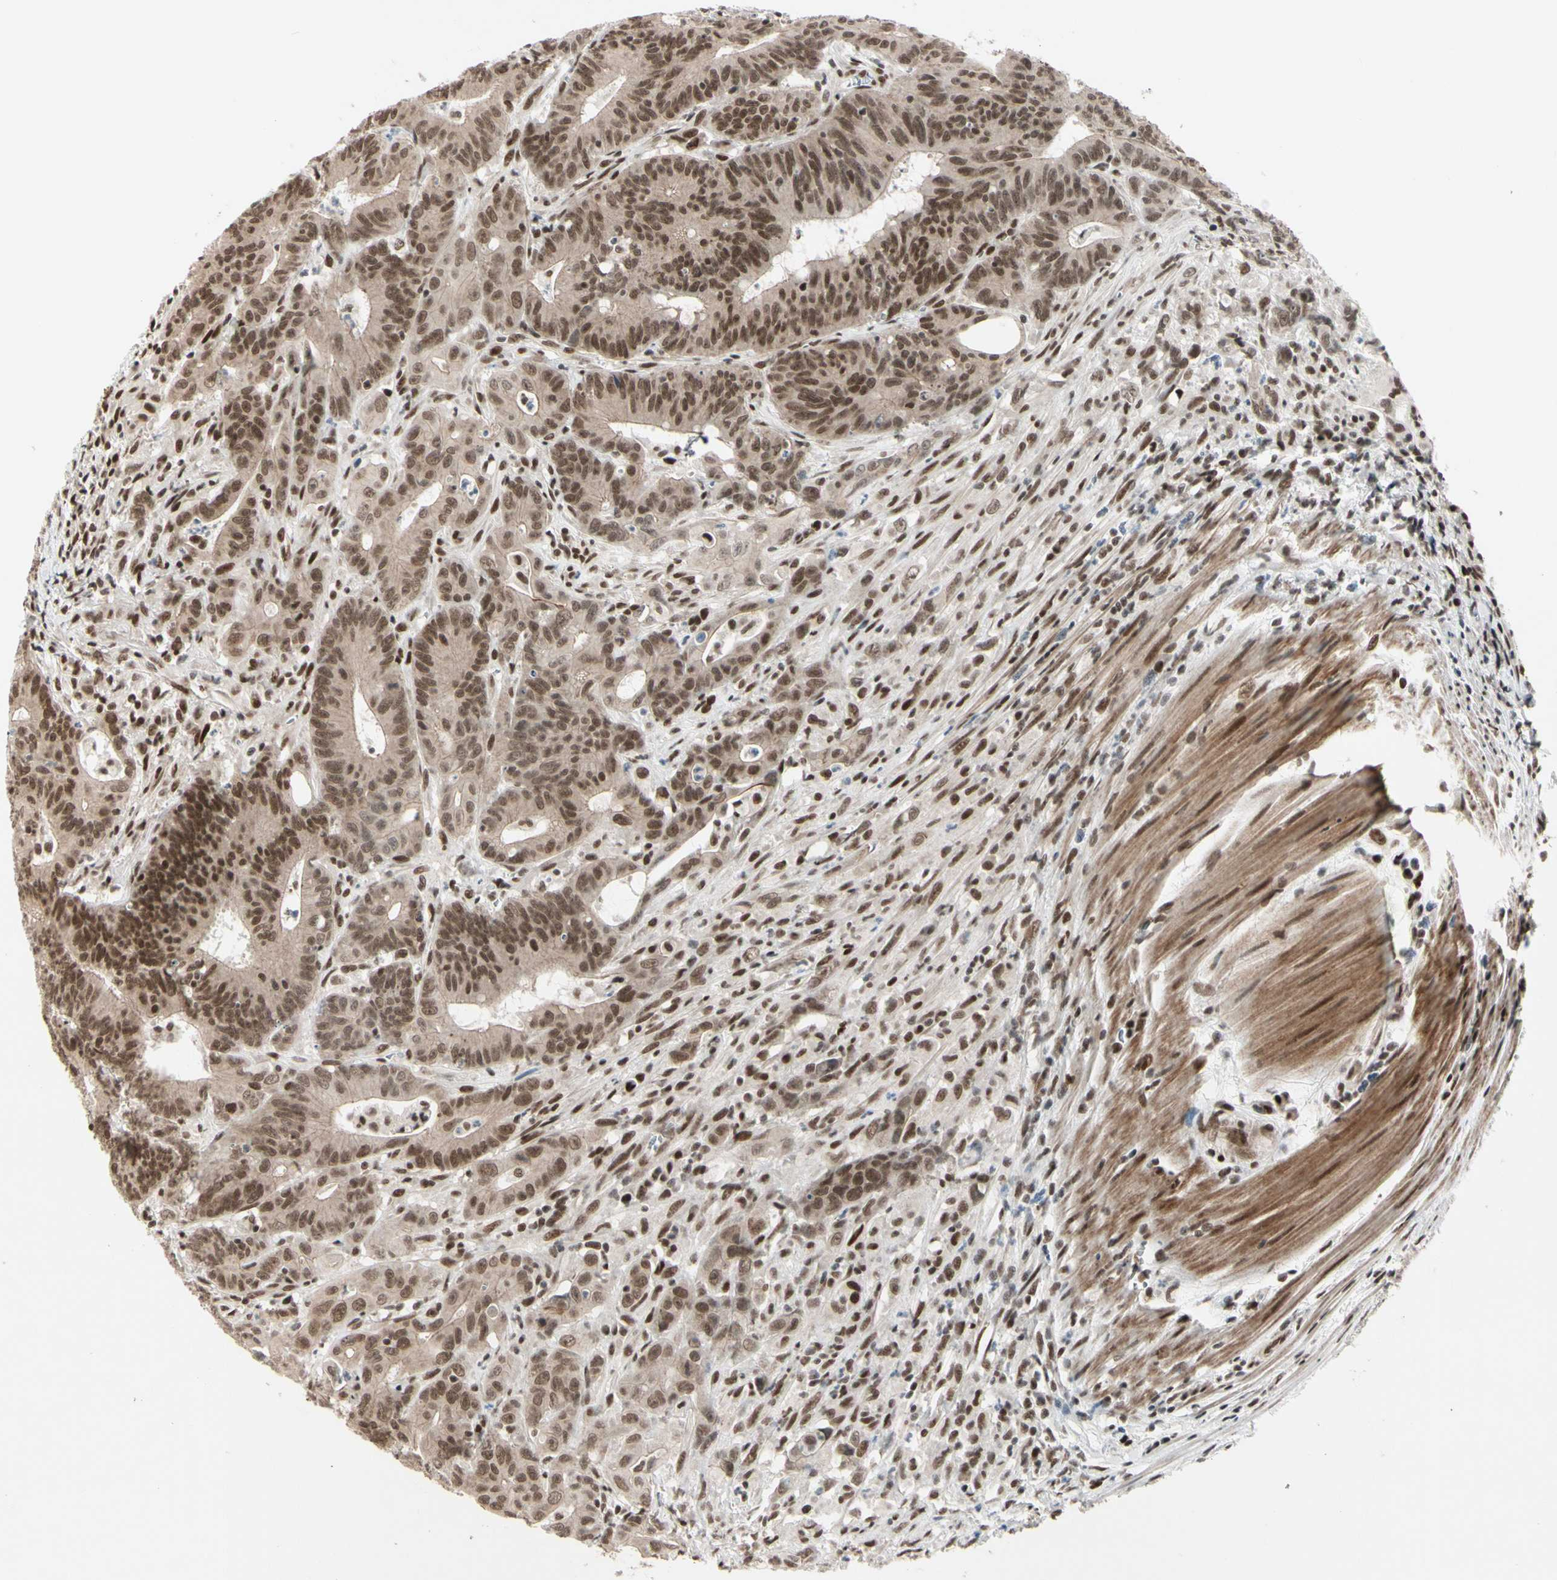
{"staining": {"intensity": "moderate", "quantity": ">75%", "location": "nuclear"}, "tissue": "colorectal cancer", "cell_type": "Tumor cells", "image_type": "cancer", "snomed": [{"axis": "morphology", "description": "Adenocarcinoma, NOS"}, {"axis": "topography", "description": "Colon"}], "caption": "This photomicrograph shows IHC staining of human colorectal adenocarcinoma, with medium moderate nuclear staining in approximately >75% of tumor cells.", "gene": "CHAMP1", "patient": {"sex": "male", "age": 45}}